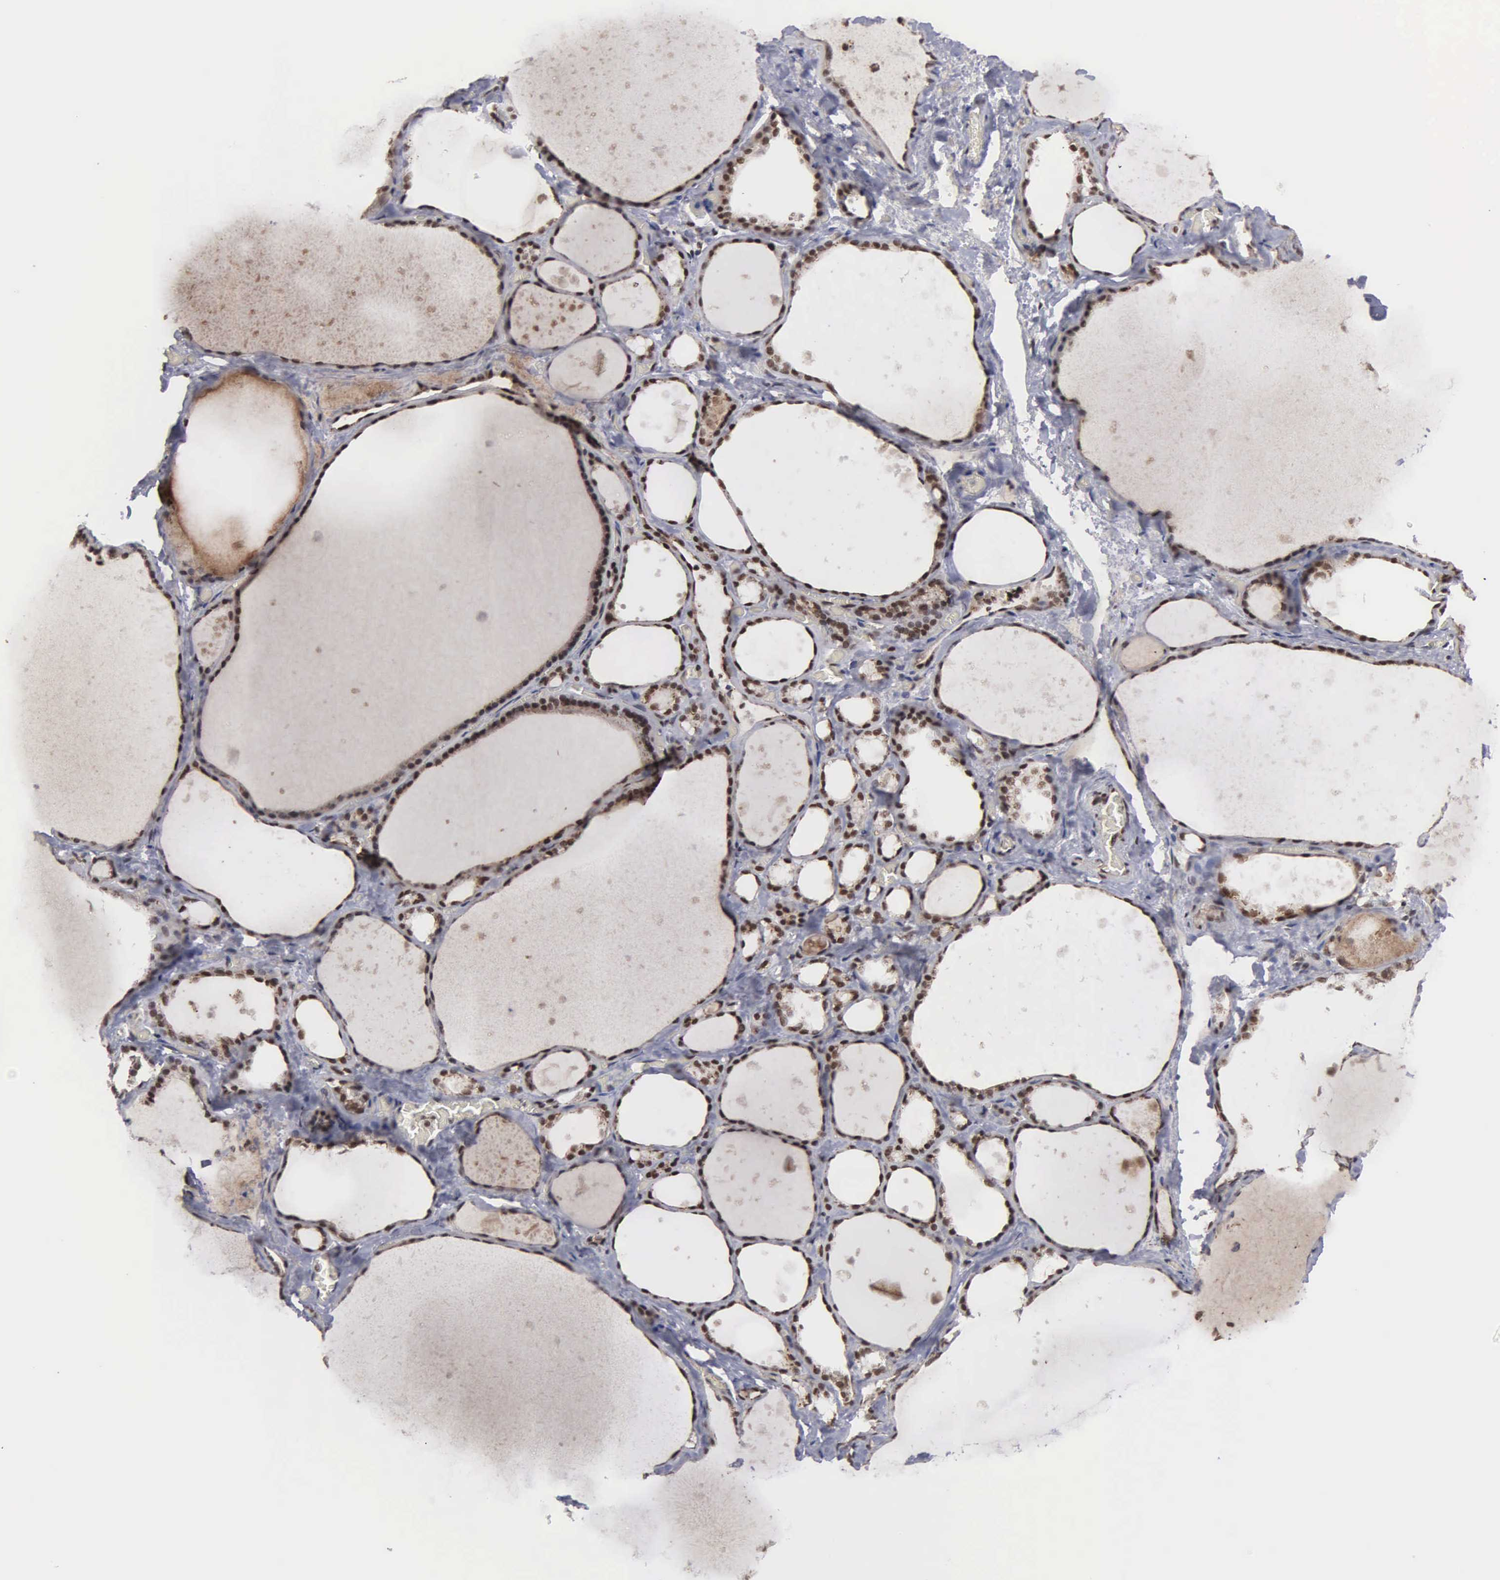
{"staining": {"intensity": "strong", "quantity": ">75%", "location": "cytoplasmic/membranous,nuclear"}, "tissue": "thyroid gland", "cell_type": "Glandular cells", "image_type": "normal", "snomed": [{"axis": "morphology", "description": "Normal tissue, NOS"}, {"axis": "topography", "description": "Thyroid gland"}], "caption": "Thyroid gland stained with DAB immunohistochemistry demonstrates high levels of strong cytoplasmic/membranous,nuclear positivity in about >75% of glandular cells.", "gene": "GTF2A1", "patient": {"sex": "male", "age": 76}}